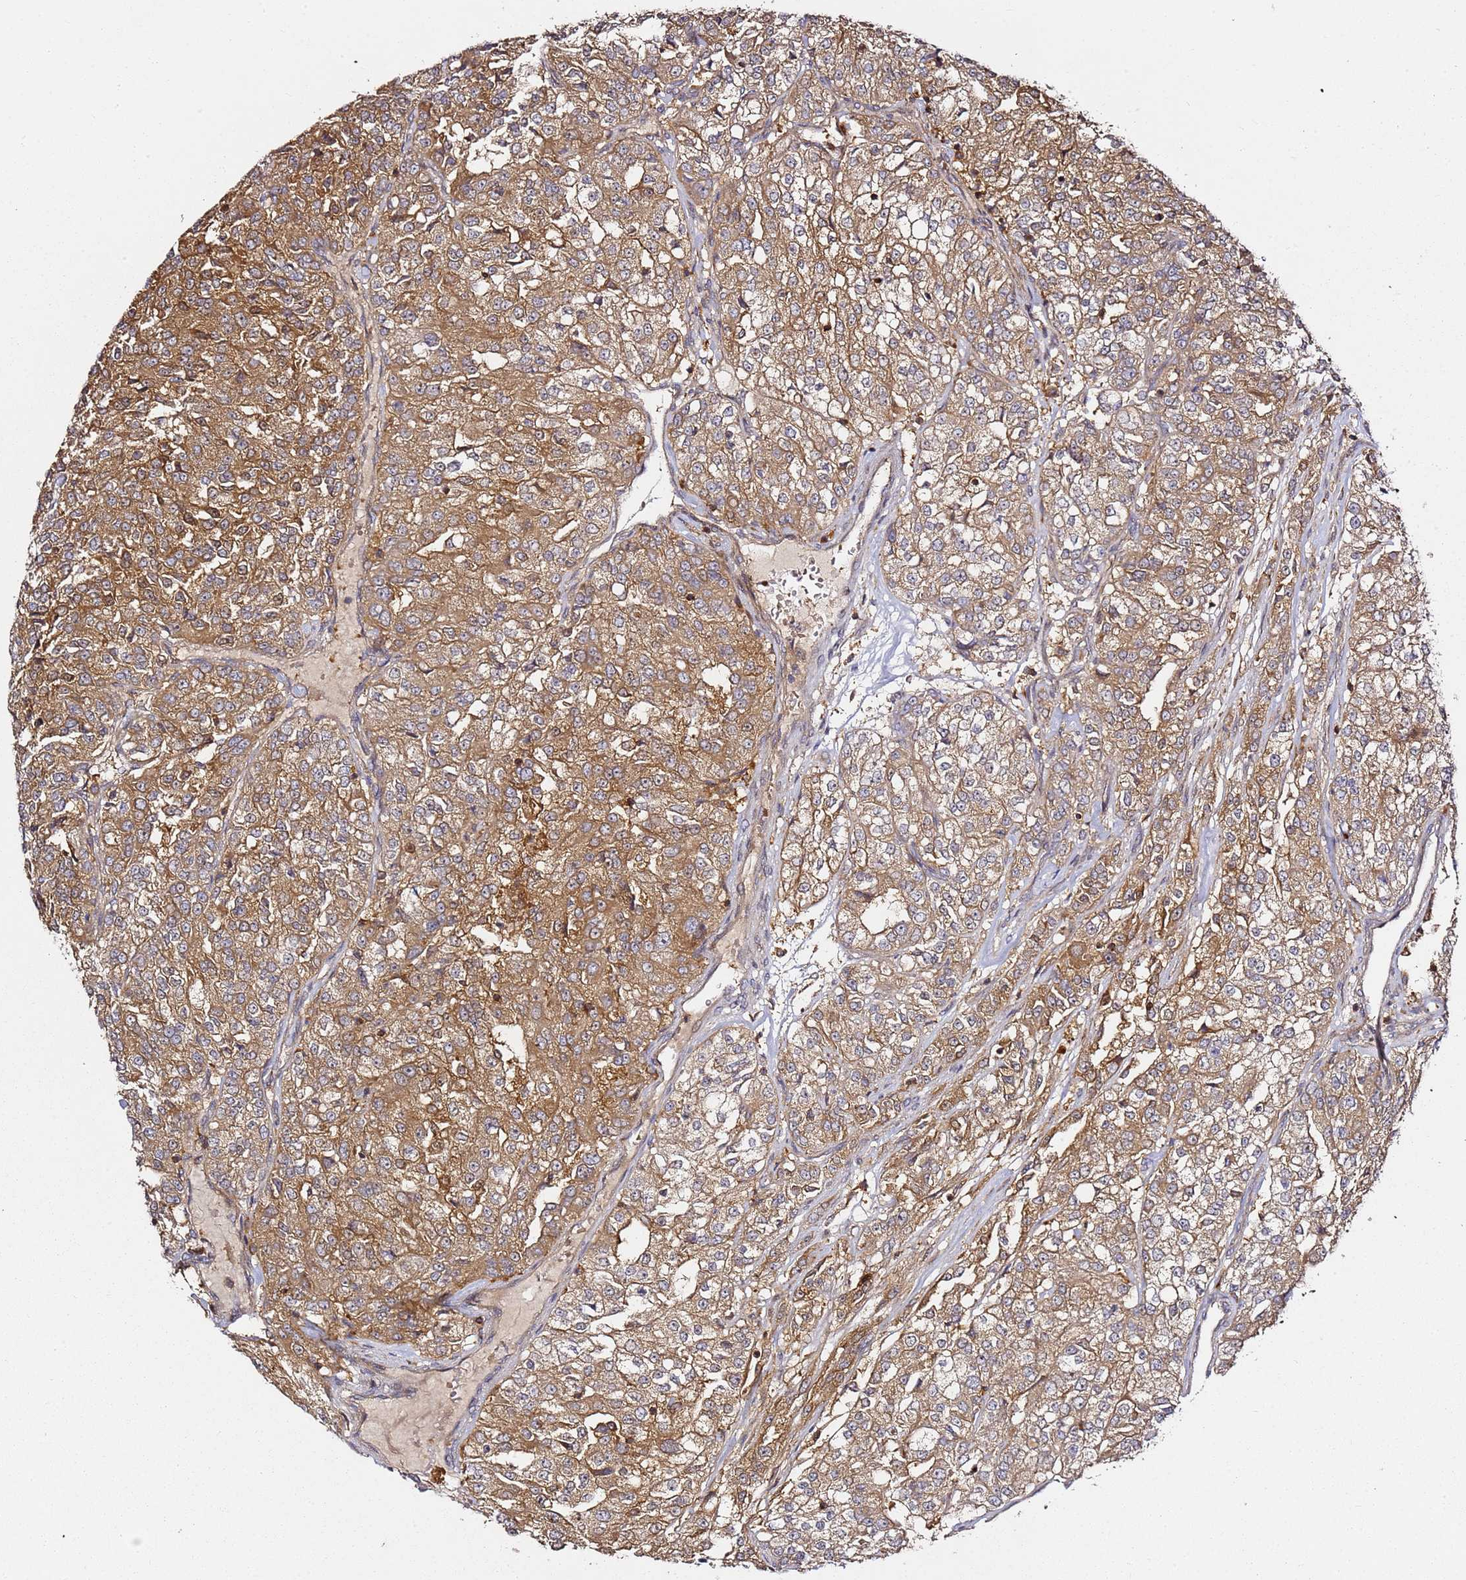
{"staining": {"intensity": "moderate", "quantity": ">75%", "location": "cytoplasmic/membranous"}, "tissue": "renal cancer", "cell_type": "Tumor cells", "image_type": "cancer", "snomed": [{"axis": "morphology", "description": "Adenocarcinoma, NOS"}, {"axis": "topography", "description": "Kidney"}], "caption": "Renal cancer stained for a protein exhibits moderate cytoplasmic/membranous positivity in tumor cells.", "gene": "PRMT7", "patient": {"sex": "female", "age": 63}}